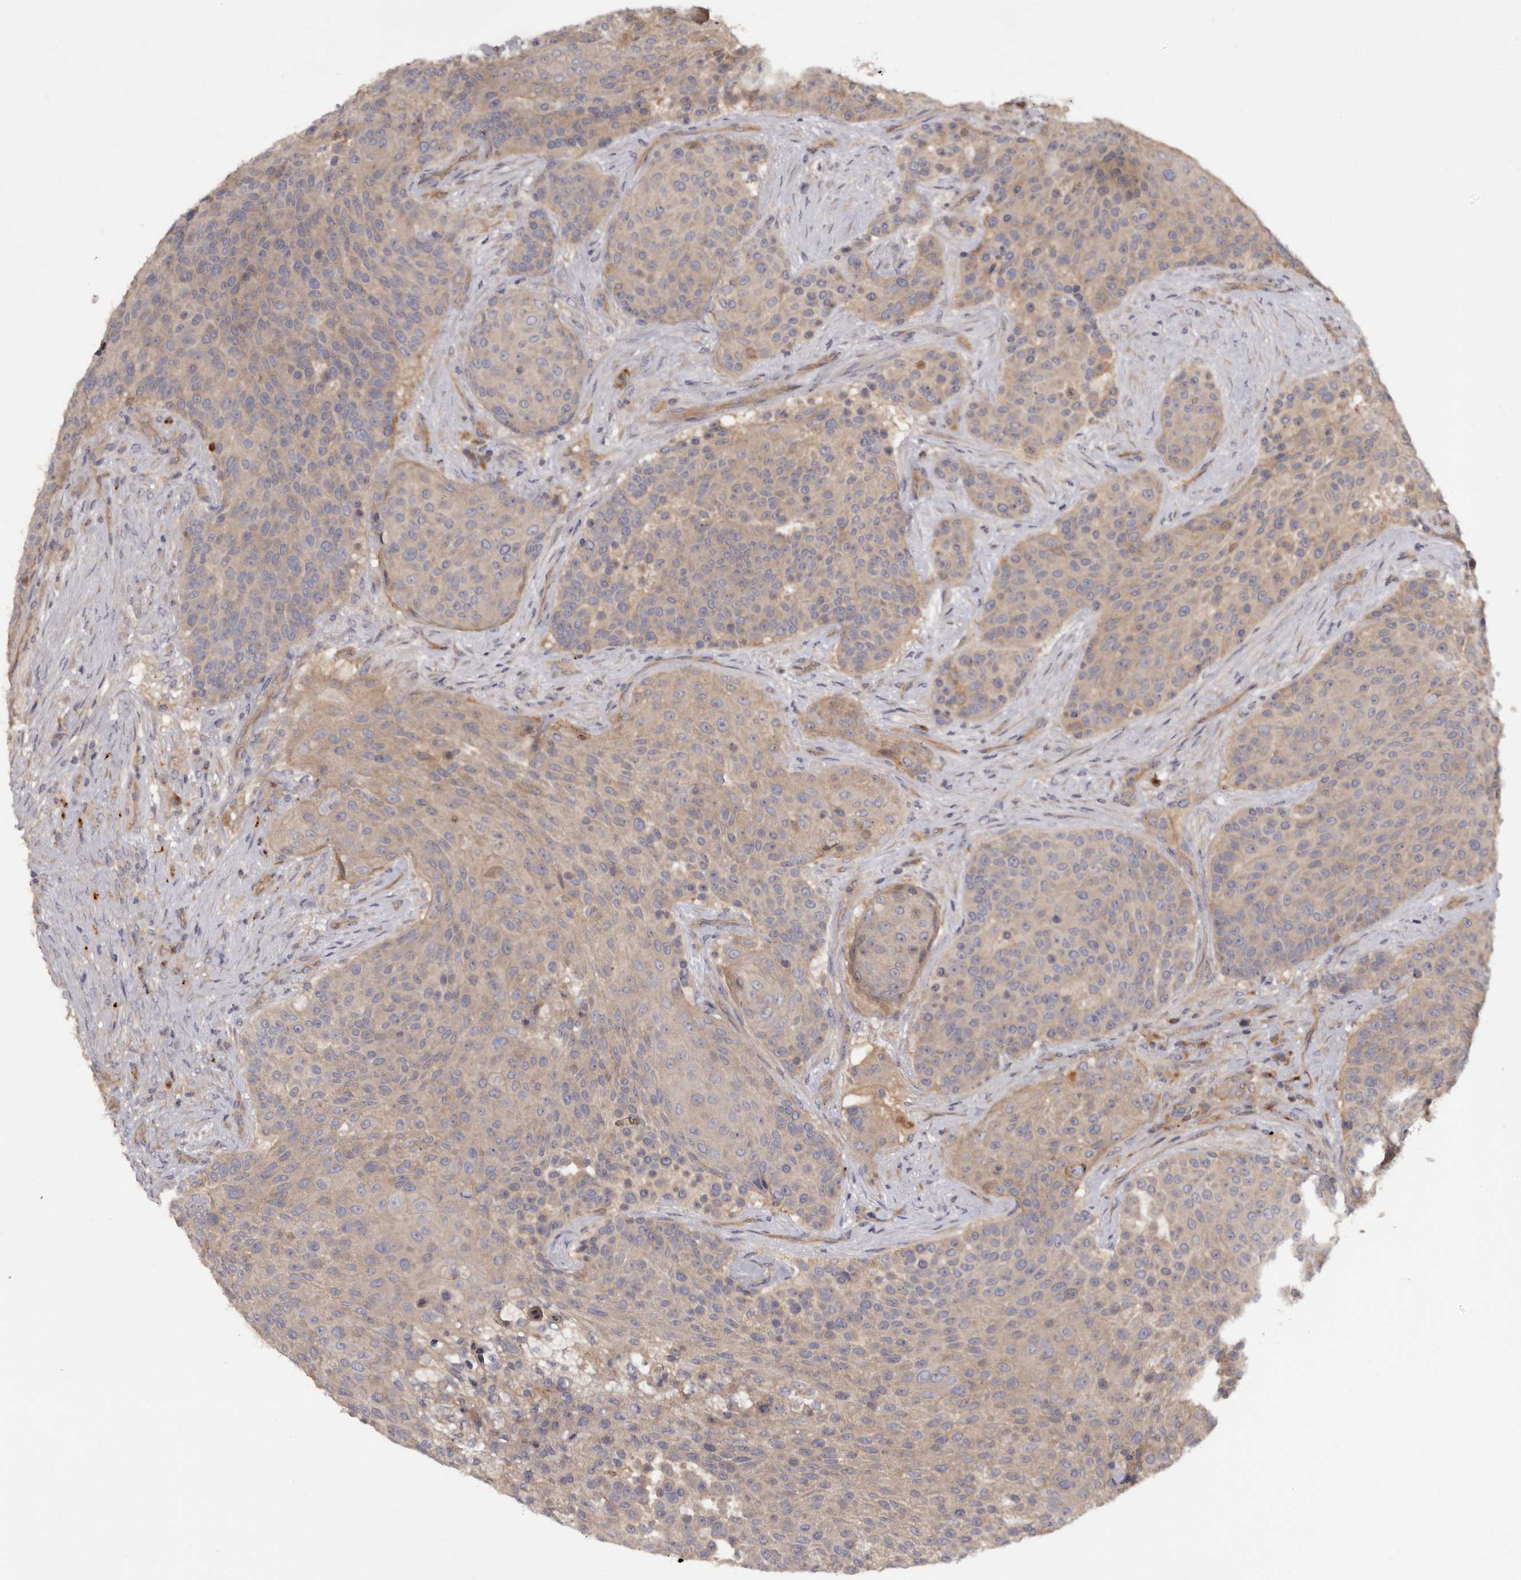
{"staining": {"intensity": "negative", "quantity": "none", "location": "none"}, "tissue": "urothelial cancer", "cell_type": "Tumor cells", "image_type": "cancer", "snomed": [{"axis": "morphology", "description": "Urothelial carcinoma, High grade"}, {"axis": "topography", "description": "Urinary bladder"}], "caption": "Human urothelial cancer stained for a protein using IHC reveals no positivity in tumor cells.", "gene": "INKA2", "patient": {"sex": "female", "age": 63}}